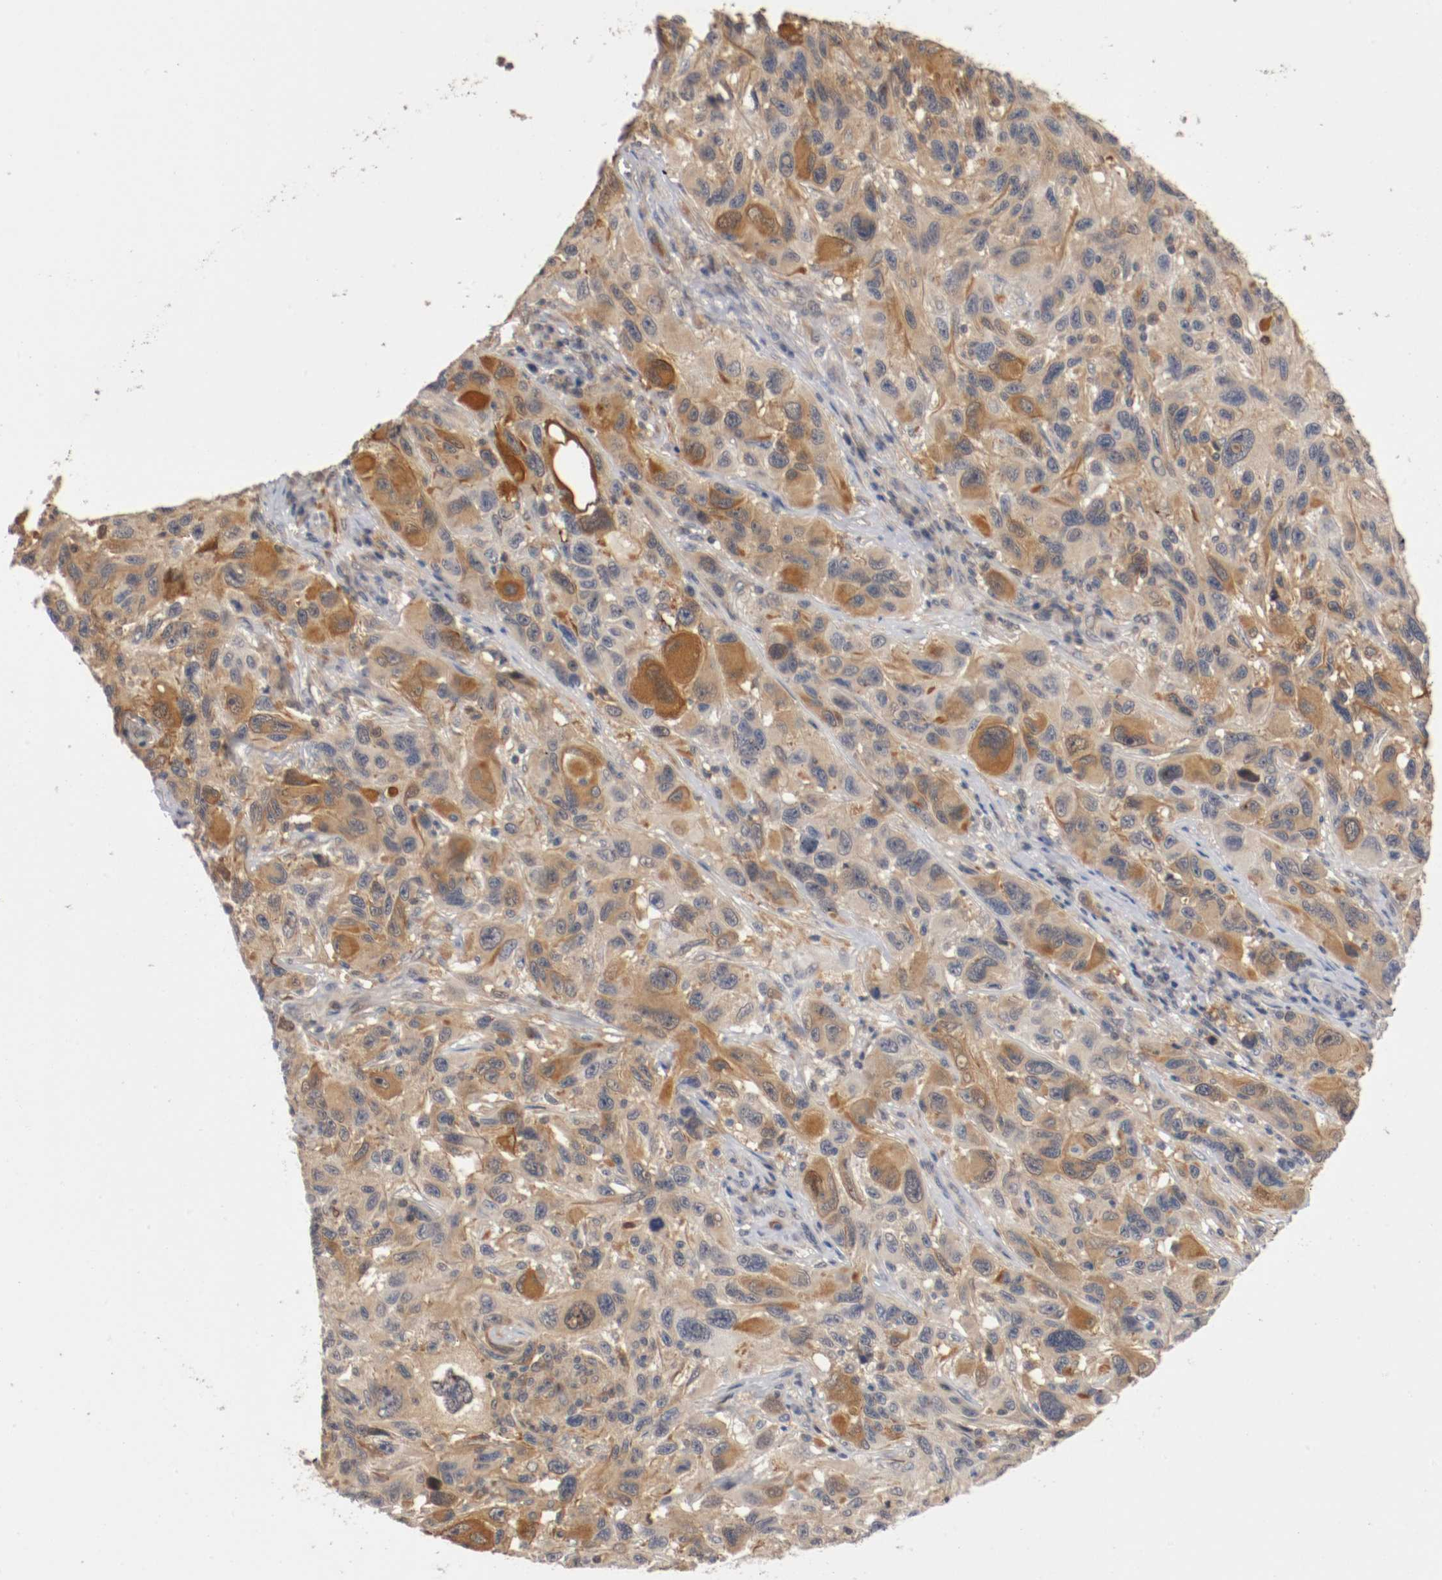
{"staining": {"intensity": "moderate", "quantity": "25%-75%", "location": "cytoplasmic/membranous"}, "tissue": "melanoma", "cell_type": "Tumor cells", "image_type": "cancer", "snomed": [{"axis": "morphology", "description": "Malignant melanoma, NOS"}, {"axis": "topography", "description": "Skin"}], "caption": "High-power microscopy captured an immunohistochemistry image of melanoma, revealing moderate cytoplasmic/membranous positivity in approximately 25%-75% of tumor cells.", "gene": "RBM23", "patient": {"sex": "male", "age": 53}}